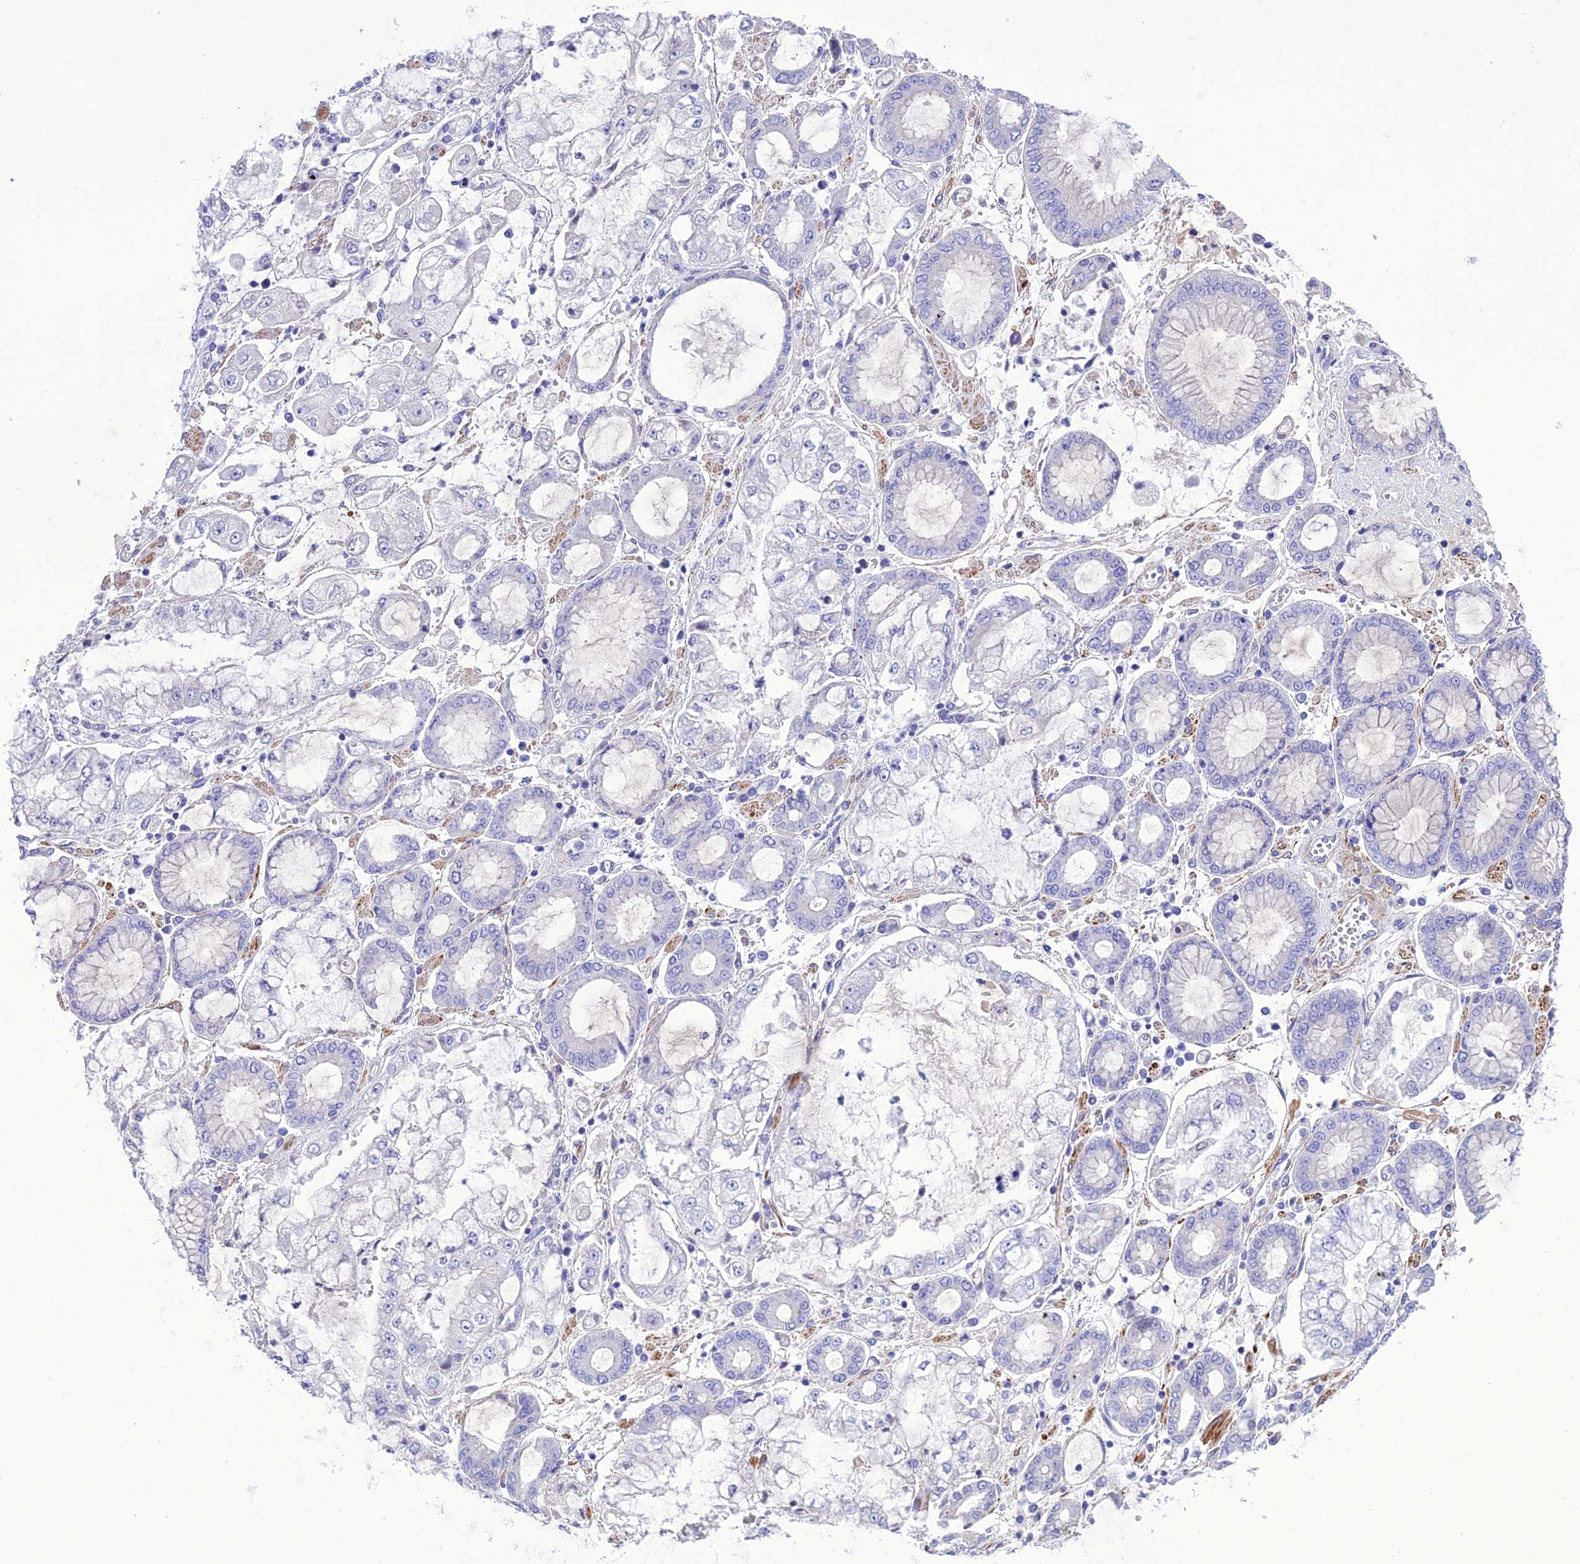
{"staining": {"intensity": "negative", "quantity": "none", "location": "none"}, "tissue": "stomach cancer", "cell_type": "Tumor cells", "image_type": "cancer", "snomed": [{"axis": "morphology", "description": "Adenocarcinoma, NOS"}, {"axis": "topography", "description": "Stomach"}], "caption": "IHC image of human stomach adenocarcinoma stained for a protein (brown), which reveals no positivity in tumor cells.", "gene": "FRA10AC1", "patient": {"sex": "male", "age": 76}}